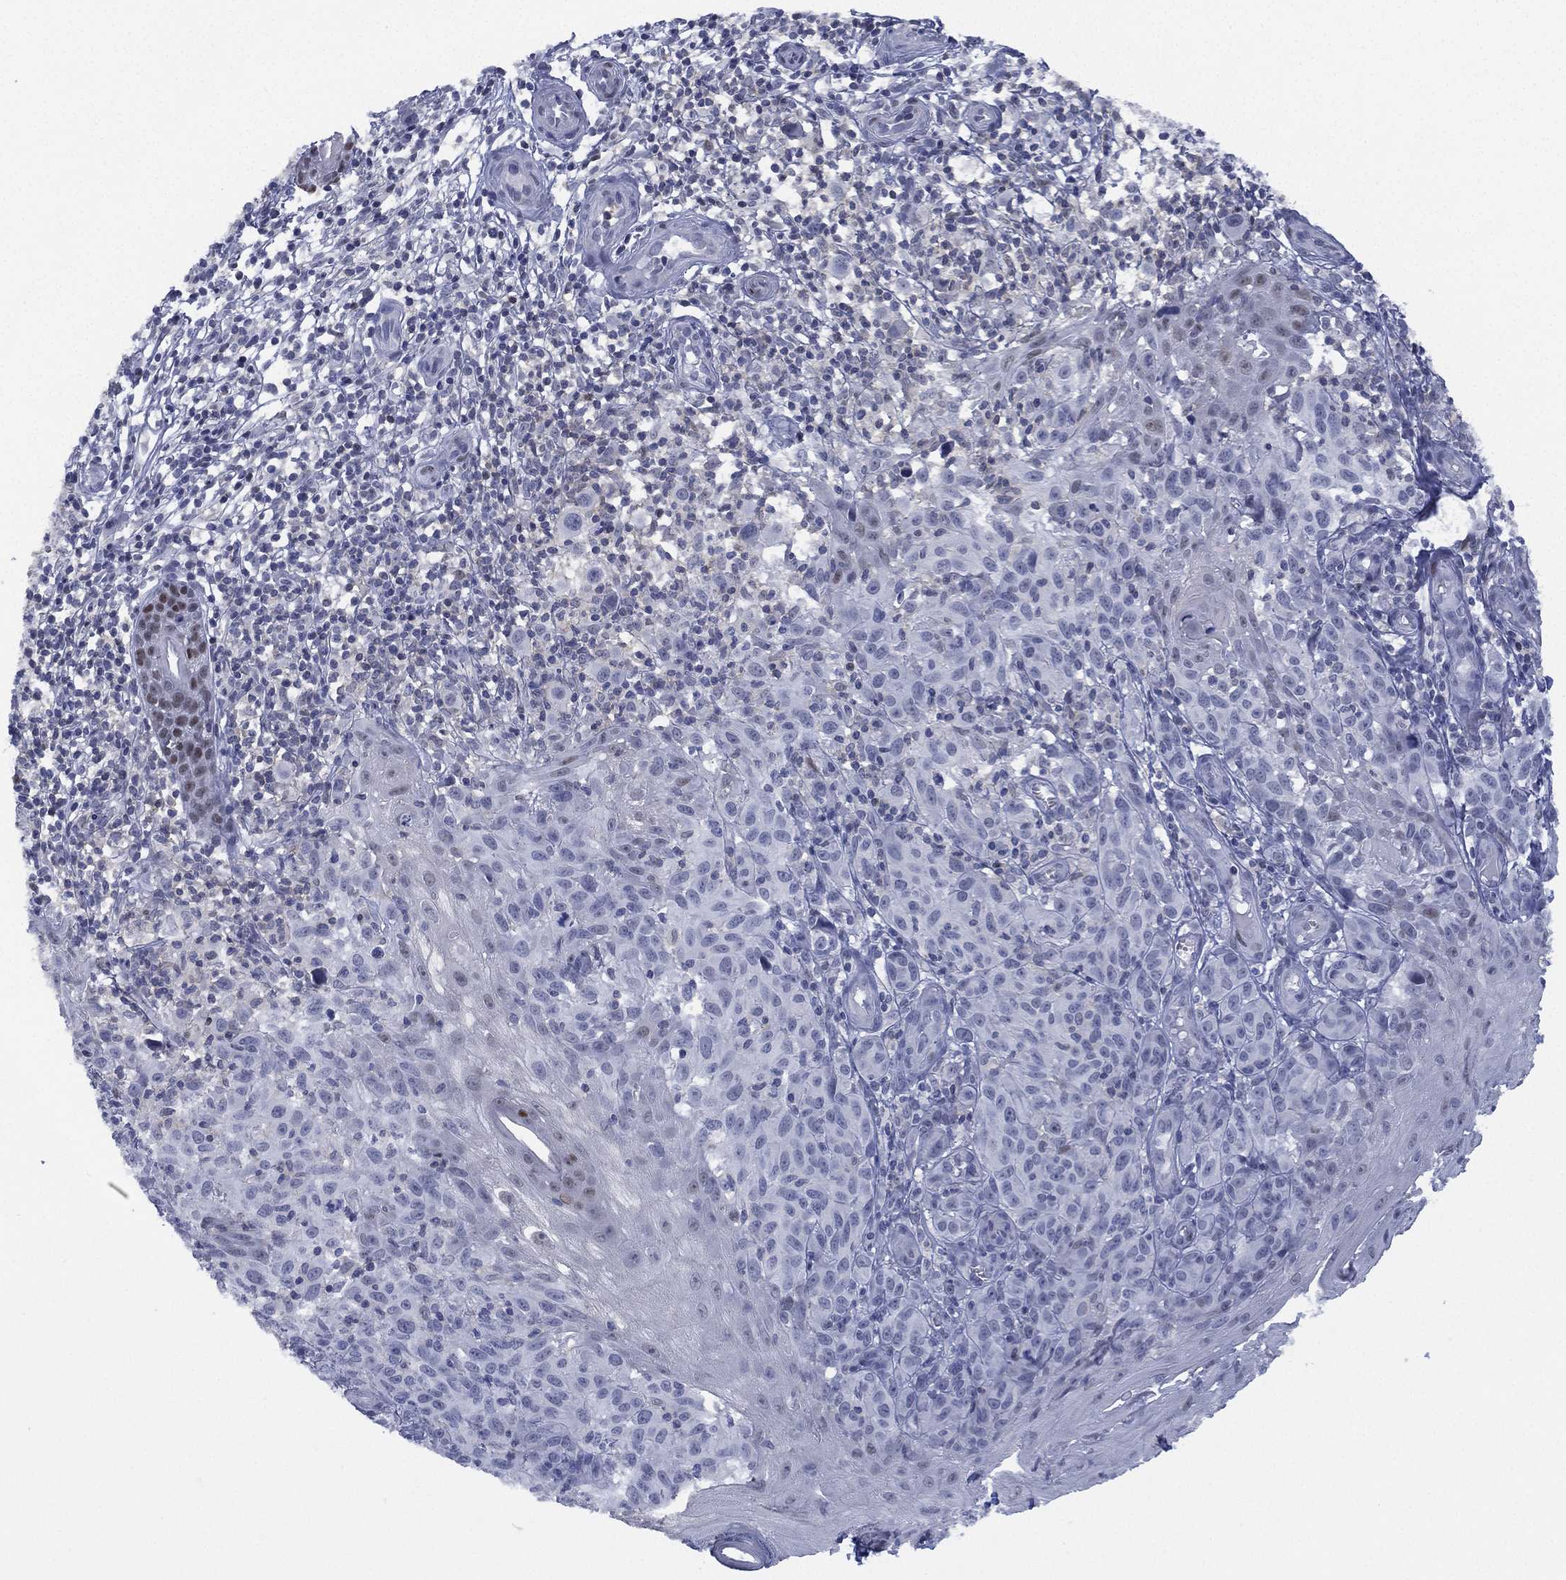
{"staining": {"intensity": "negative", "quantity": "none", "location": "none"}, "tissue": "melanoma", "cell_type": "Tumor cells", "image_type": "cancer", "snomed": [{"axis": "morphology", "description": "Malignant melanoma, NOS"}, {"axis": "topography", "description": "Skin"}], "caption": "An immunohistochemistry histopathology image of melanoma is shown. There is no staining in tumor cells of melanoma. (IHC, brightfield microscopy, high magnification).", "gene": "ZNF711", "patient": {"sex": "female", "age": 53}}